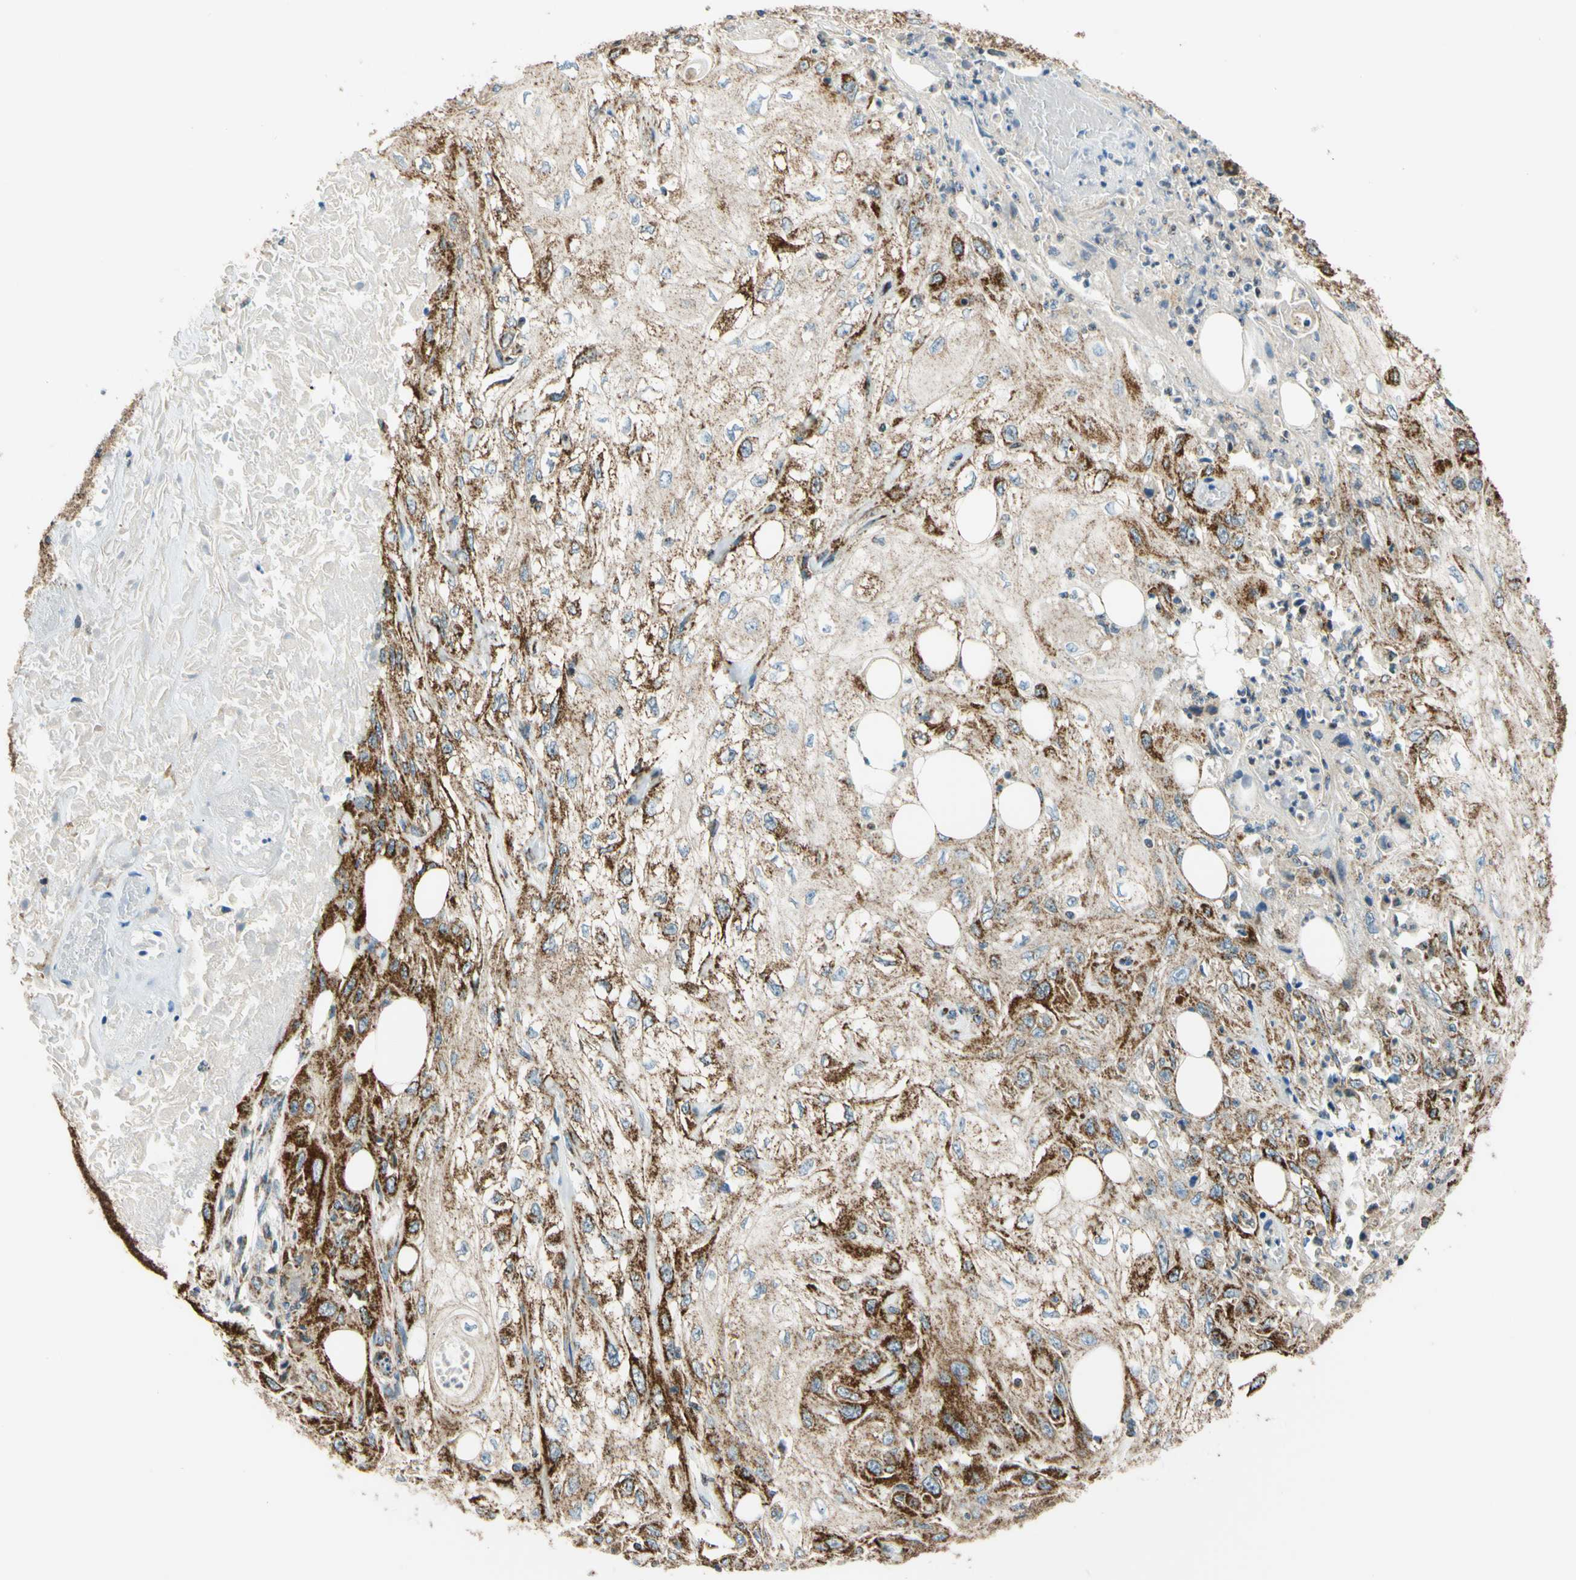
{"staining": {"intensity": "strong", "quantity": ">75%", "location": "cytoplasmic/membranous"}, "tissue": "skin cancer", "cell_type": "Tumor cells", "image_type": "cancer", "snomed": [{"axis": "morphology", "description": "Squamous cell carcinoma, NOS"}, {"axis": "topography", "description": "Skin"}], "caption": "Skin cancer (squamous cell carcinoma) stained for a protein (brown) exhibits strong cytoplasmic/membranous positive positivity in approximately >75% of tumor cells.", "gene": "MAVS", "patient": {"sex": "male", "age": 75}}